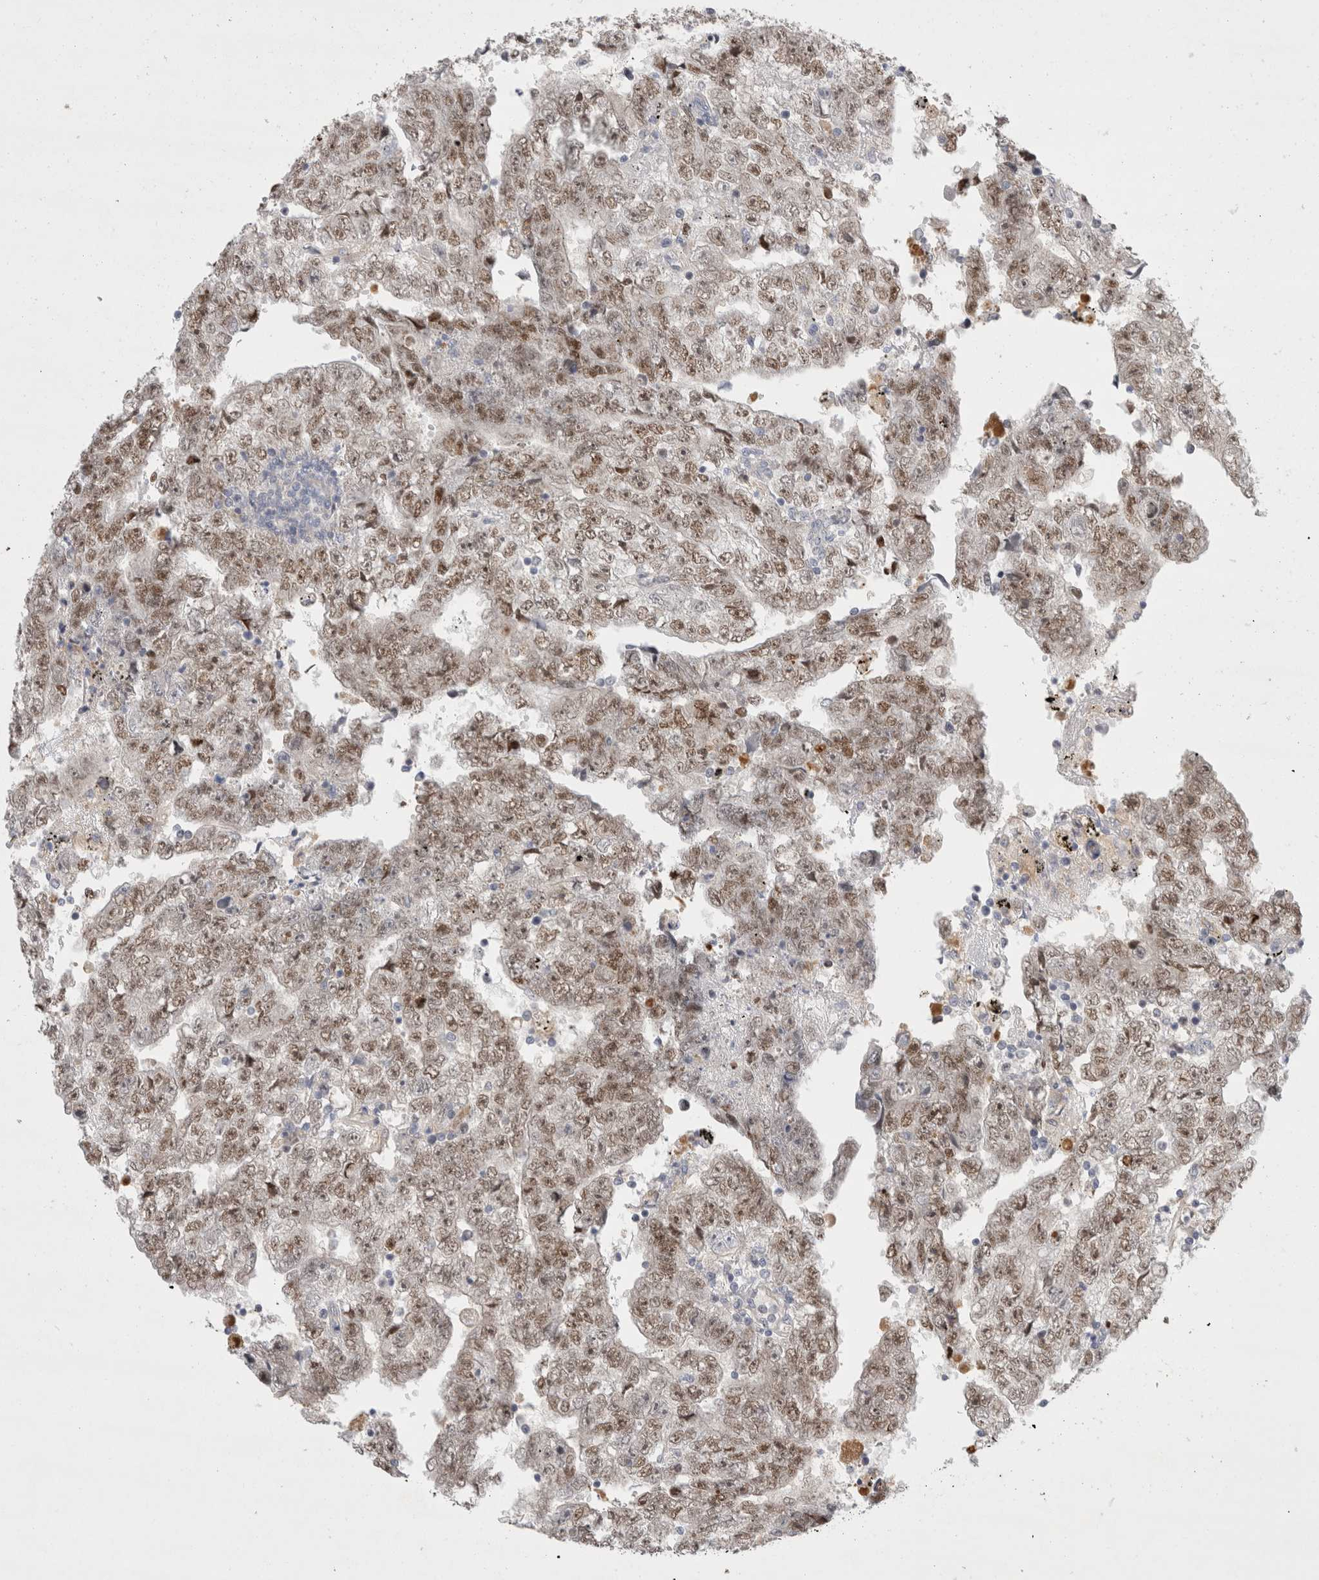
{"staining": {"intensity": "moderate", "quantity": ">75%", "location": "nuclear"}, "tissue": "testis cancer", "cell_type": "Tumor cells", "image_type": "cancer", "snomed": [{"axis": "morphology", "description": "Carcinoma, Embryonal, NOS"}, {"axis": "topography", "description": "Testis"}], "caption": "Testis cancer (embryonal carcinoma) stained with a protein marker exhibits moderate staining in tumor cells.", "gene": "CDCA7L", "patient": {"sex": "male", "age": 25}}